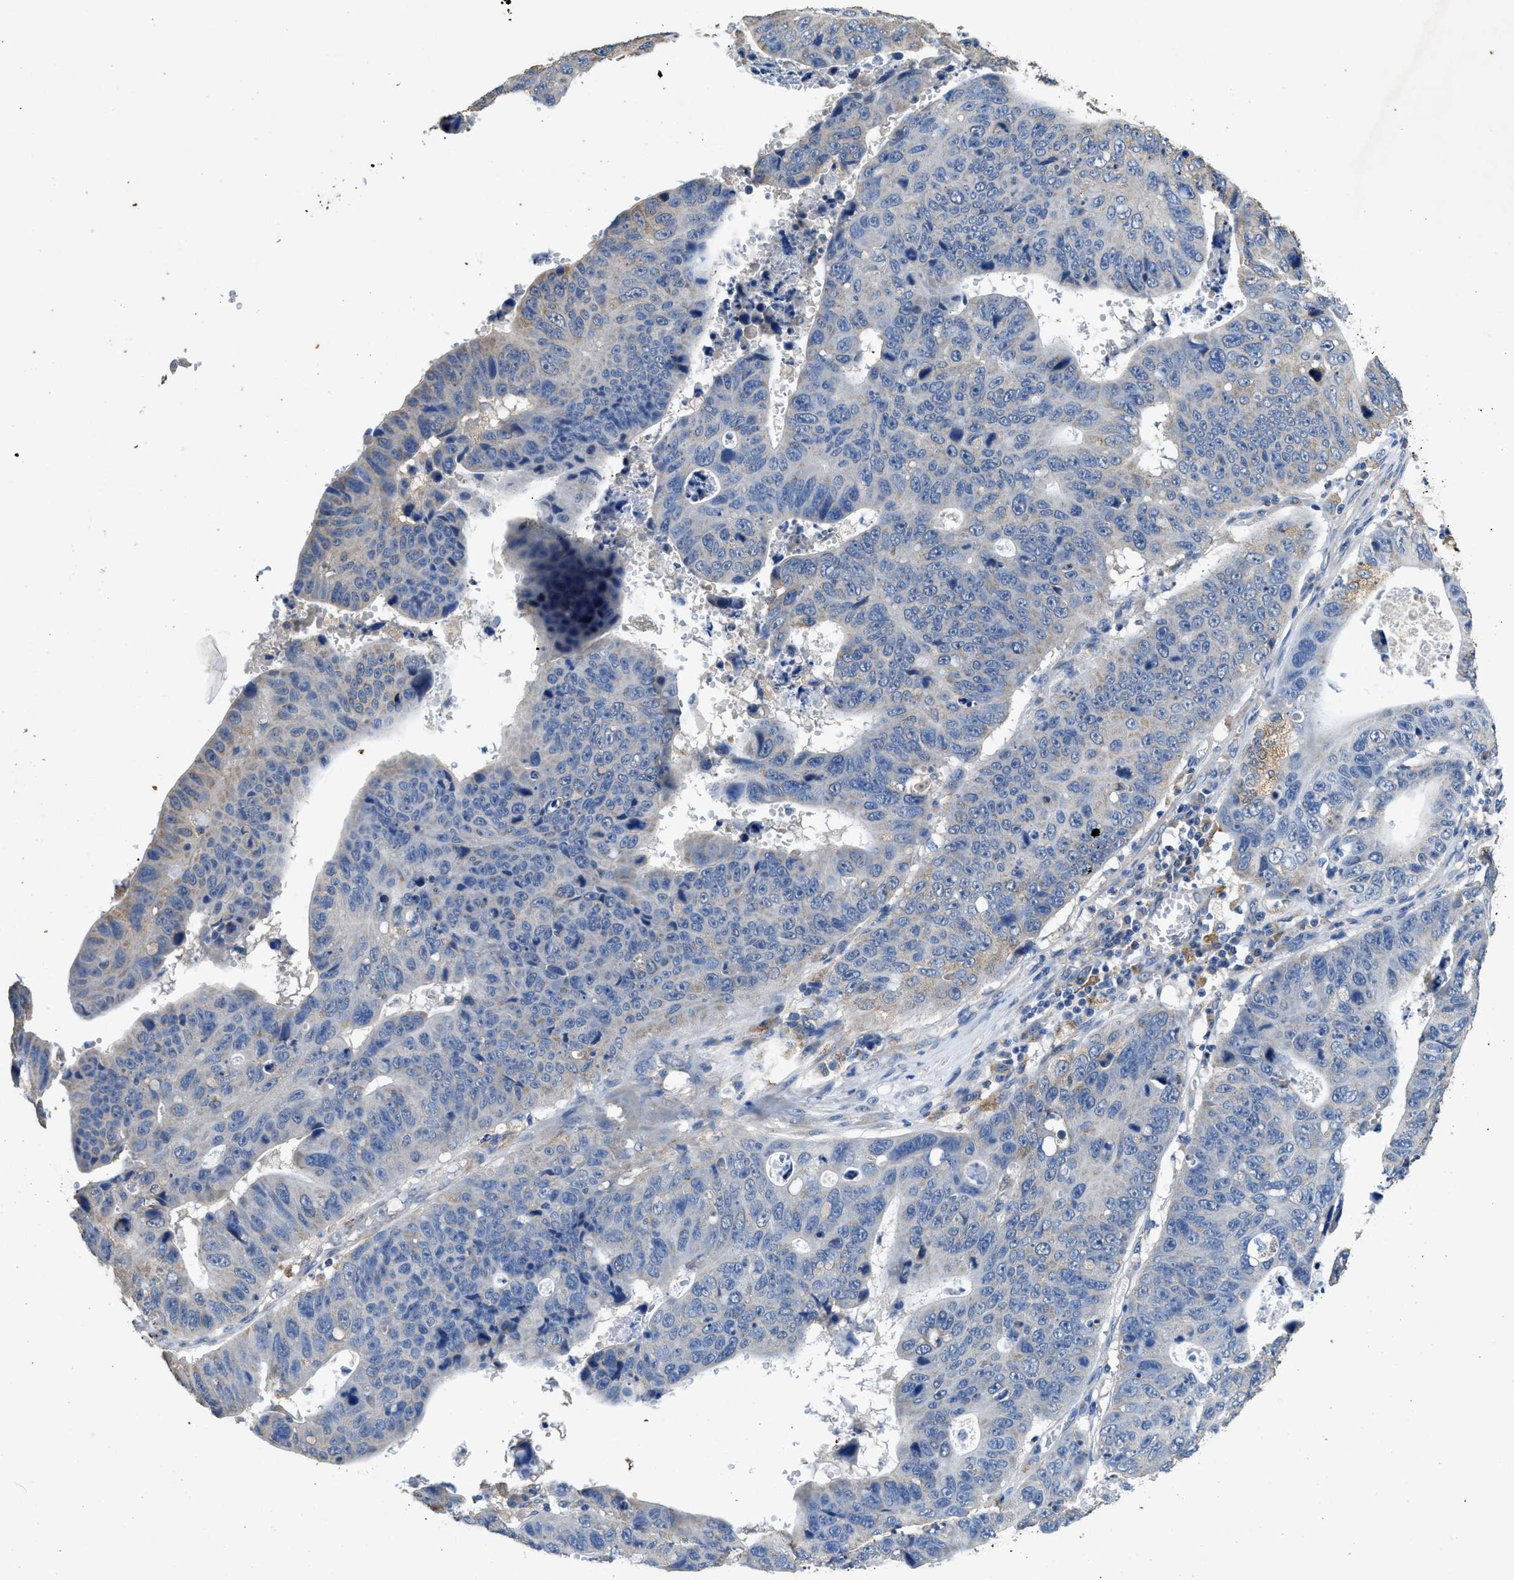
{"staining": {"intensity": "weak", "quantity": "<25%", "location": "cytoplasmic/membranous"}, "tissue": "stomach cancer", "cell_type": "Tumor cells", "image_type": "cancer", "snomed": [{"axis": "morphology", "description": "Adenocarcinoma, NOS"}, {"axis": "topography", "description": "Stomach"}], "caption": "Immunohistochemistry image of neoplastic tissue: human stomach cancer stained with DAB displays no significant protein positivity in tumor cells.", "gene": "CDK15", "patient": {"sex": "male", "age": 59}}